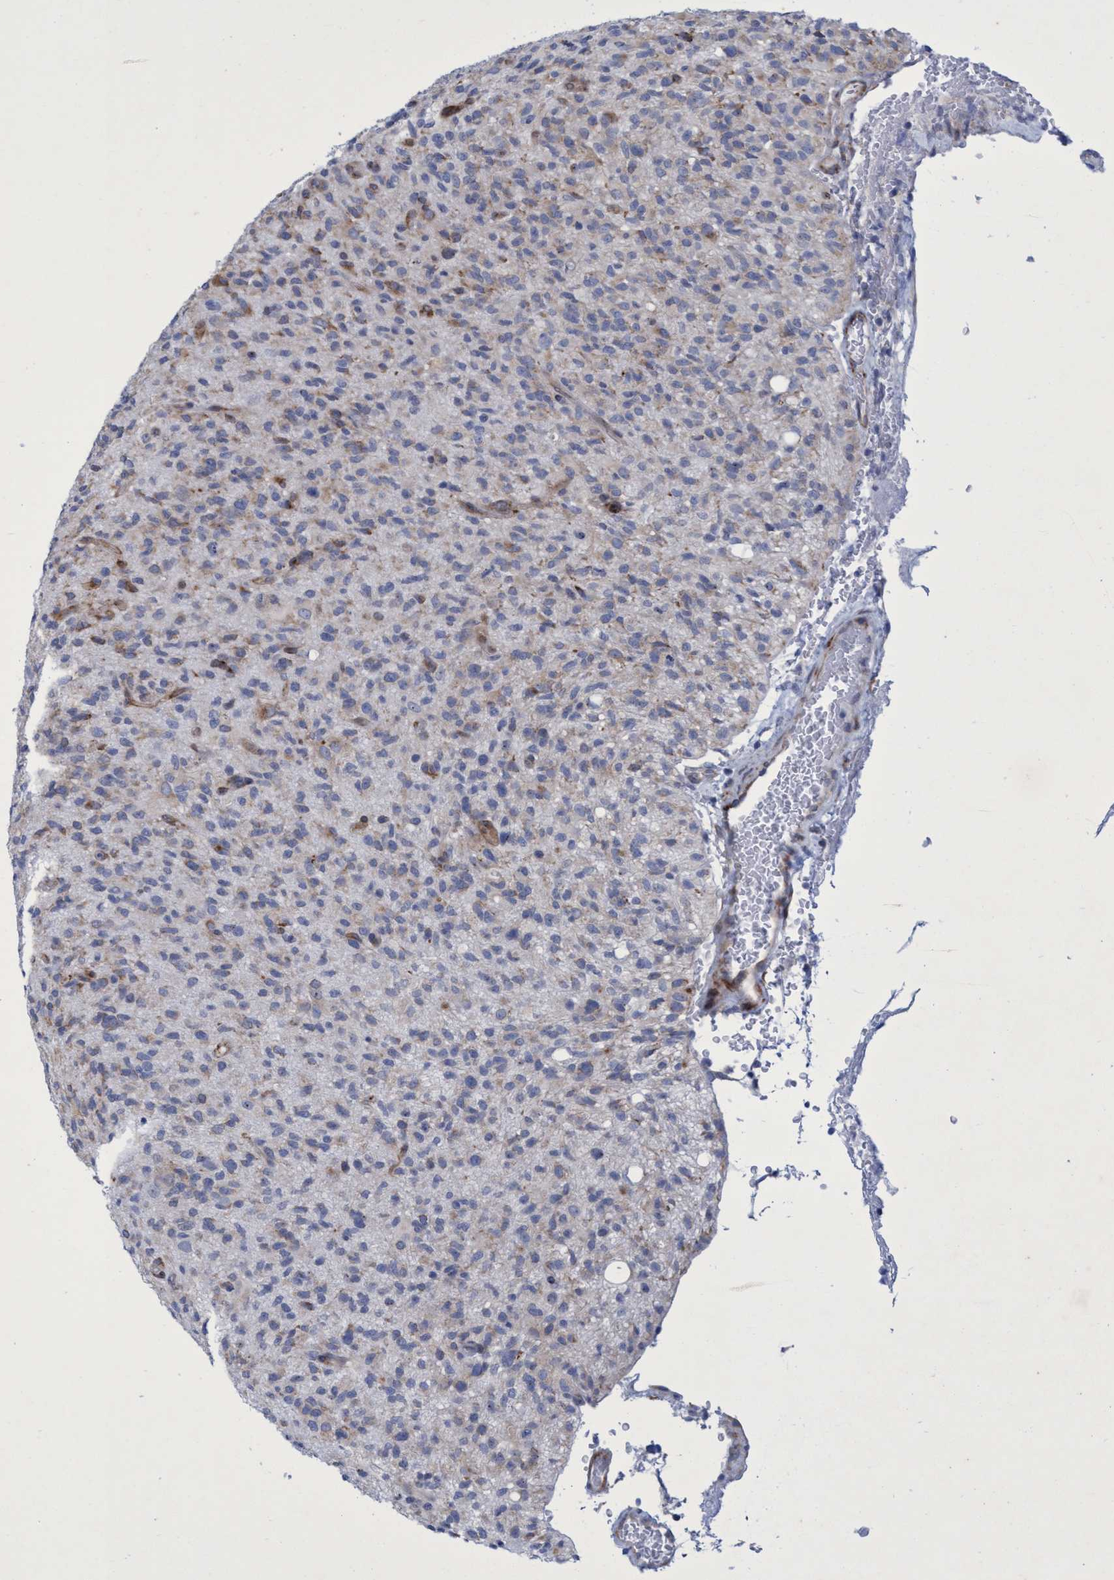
{"staining": {"intensity": "moderate", "quantity": "25%-75%", "location": "cytoplasmic/membranous"}, "tissue": "glioma", "cell_type": "Tumor cells", "image_type": "cancer", "snomed": [{"axis": "morphology", "description": "Glioma, malignant, High grade"}, {"axis": "topography", "description": "Brain"}], "caption": "This is a histology image of immunohistochemistry (IHC) staining of malignant glioma (high-grade), which shows moderate expression in the cytoplasmic/membranous of tumor cells.", "gene": "R3HCC1", "patient": {"sex": "male", "age": 71}}